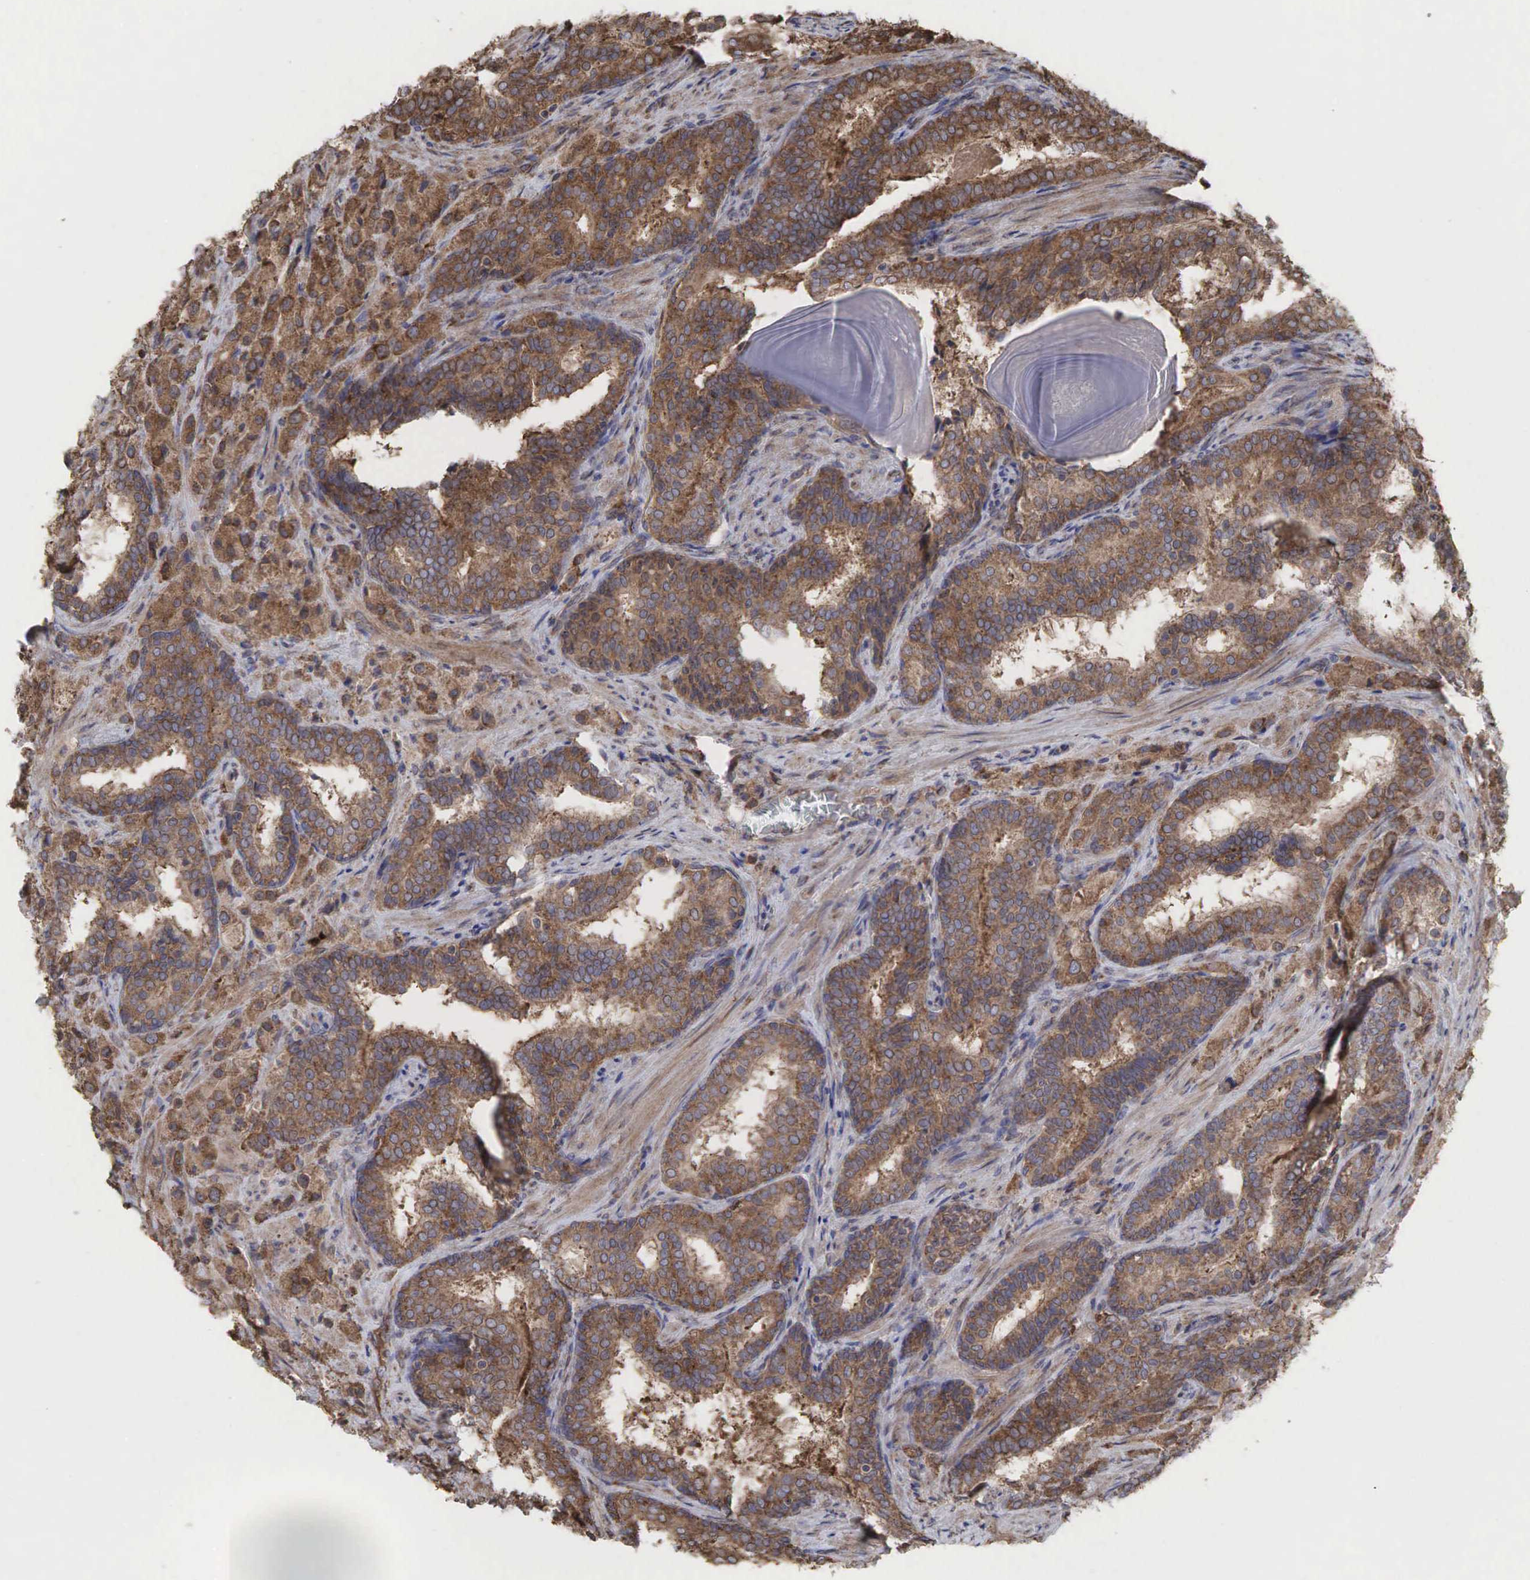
{"staining": {"intensity": "moderate", "quantity": ">75%", "location": "cytoplasmic/membranous"}, "tissue": "prostate cancer", "cell_type": "Tumor cells", "image_type": "cancer", "snomed": [{"axis": "morphology", "description": "Adenocarcinoma, Medium grade"}, {"axis": "topography", "description": "Prostate"}], "caption": "This is a histology image of immunohistochemistry (IHC) staining of prostate cancer, which shows moderate positivity in the cytoplasmic/membranous of tumor cells.", "gene": "PABPC5", "patient": {"sex": "male", "age": 70}}